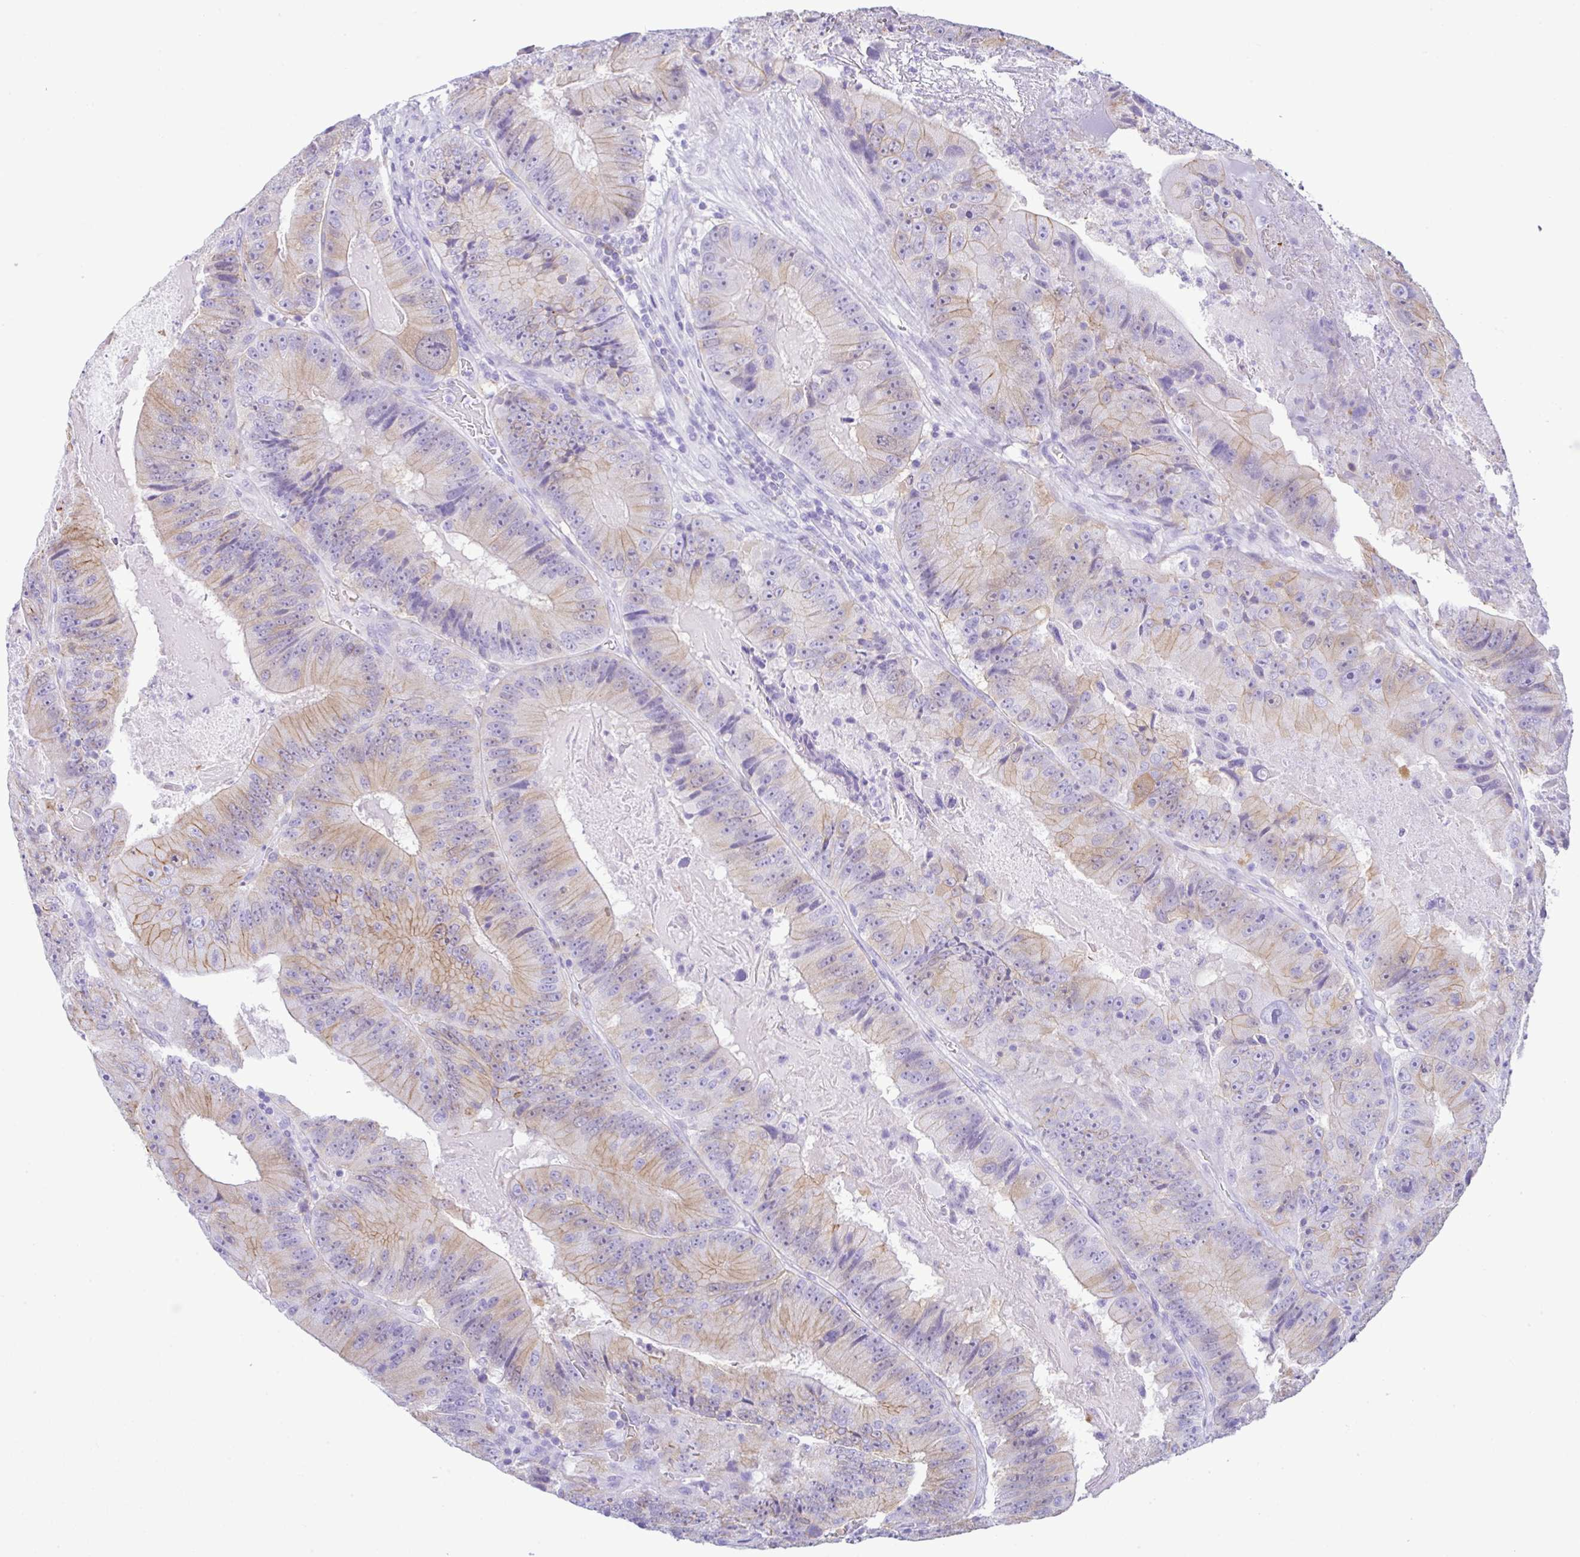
{"staining": {"intensity": "weak", "quantity": "25%-75%", "location": "cytoplasmic/membranous"}, "tissue": "colorectal cancer", "cell_type": "Tumor cells", "image_type": "cancer", "snomed": [{"axis": "morphology", "description": "Adenocarcinoma, NOS"}, {"axis": "topography", "description": "Colon"}], "caption": "Immunohistochemical staining of human colorectal adenocarcinoma exhibits low levels of weak cytoplasmic/membranous protein expression in approximately 25%-75% of tumor cells.", "gene": "RRM2", "patient": {"sex": "female", "age": 86}}